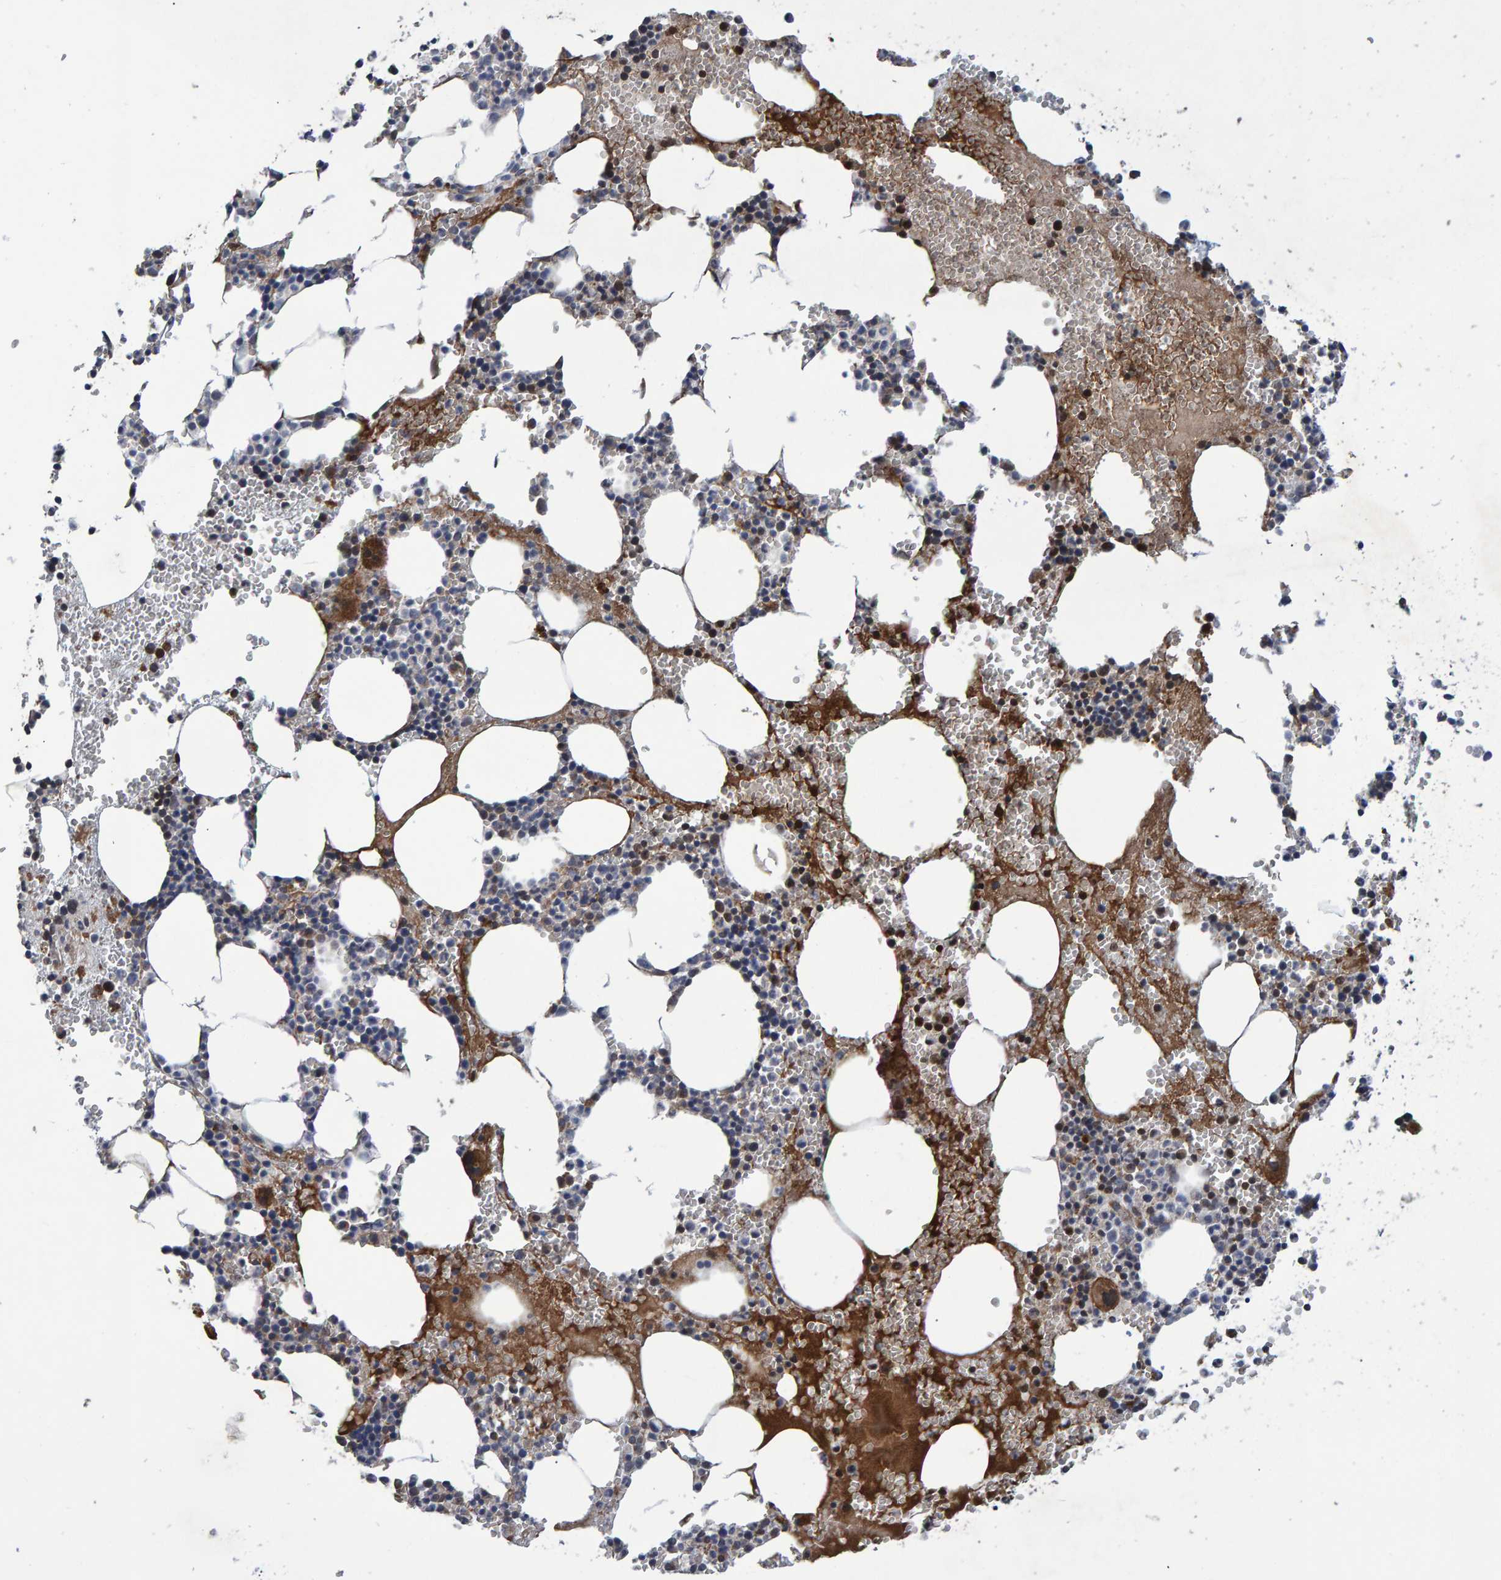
{"staining": {"intensity": "strong", "quantity": "<25%", "location": "cytoplasmic/membranous"}, "tissue": "bone marrow", "cell_type": "Hematopoietic cells", "image_type": "normal", "snomed": [{"axis": "morphology", "description": "Normal tissue, NOS"}, {"axis": "morphology", "description": "Inflammation, NOS"}, {"axis": "topography", "description": "Bone marrow"}], "caption": "Strong cytoplasmic/membranous expression for a protein is present in about <25% of hematopoietic cells of unremarkable bone marrow using IHC.", "gene": "SLIT2", "patient": {"sex": "female", "age": 67}}